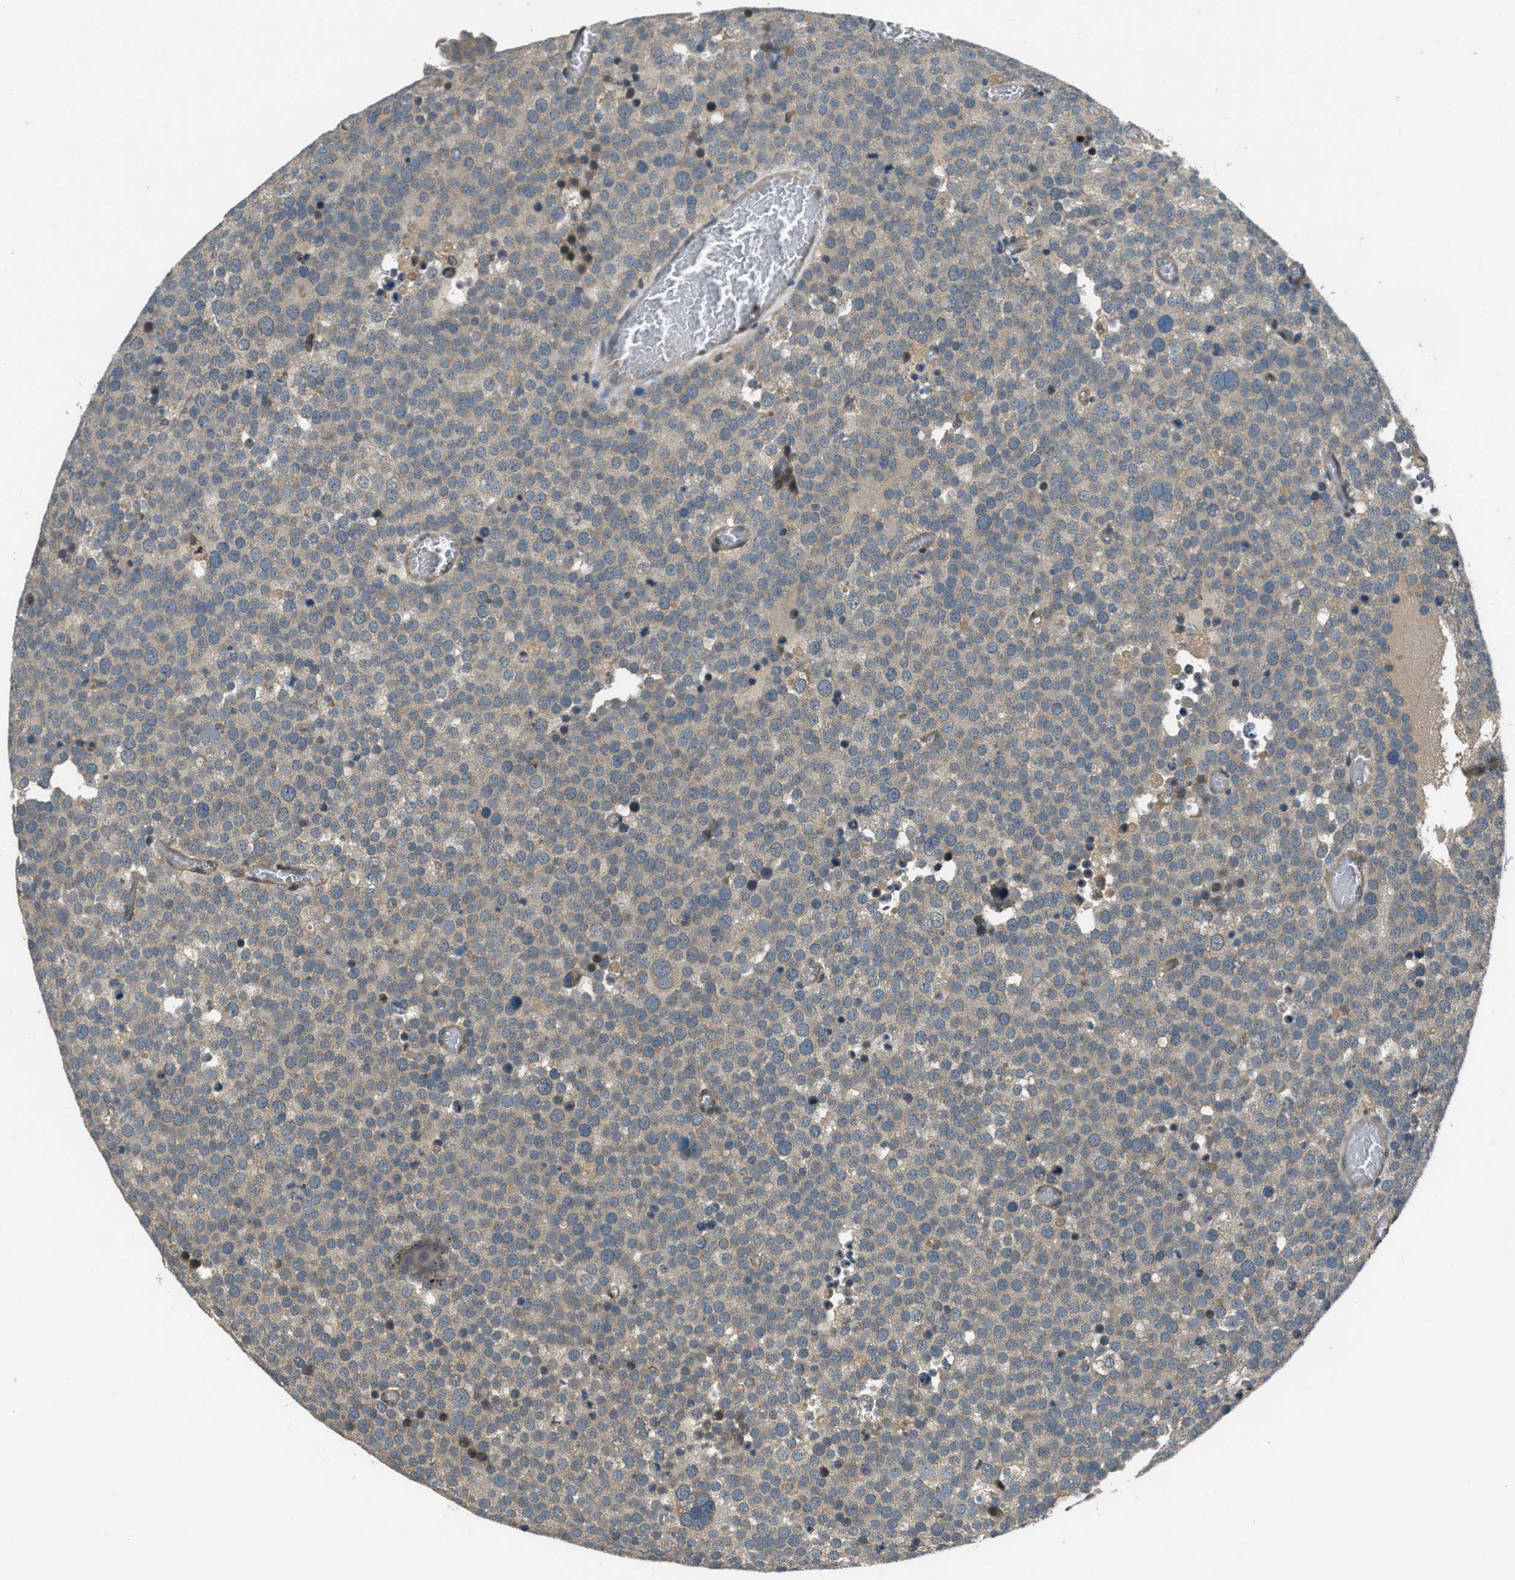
{"staining": {"intensity": "weak", "quantity": "<25%", "location": "cytoplasmic/membranous"}, "tissue": "testis cancer", "cell_type": "Tumor cells", "image_type": "cancer", "snomed": [{"axis": "morphology", "description": "Normal tissue, NOS"}, {"axis": "morphology", "description": "Seminoma, NOS"}, {"axis": "topography", "description": "Testis"}], "caption": "A histopathology image of testis seminoma stained for a protein demonstrates no brown staining in tumor cells. The staining is performed using DAB brown chromogen with nuclei counter-stained in using hematoxylin.", "gene": "DUSP6", "patient": {"sex": "male", "age": 71}}